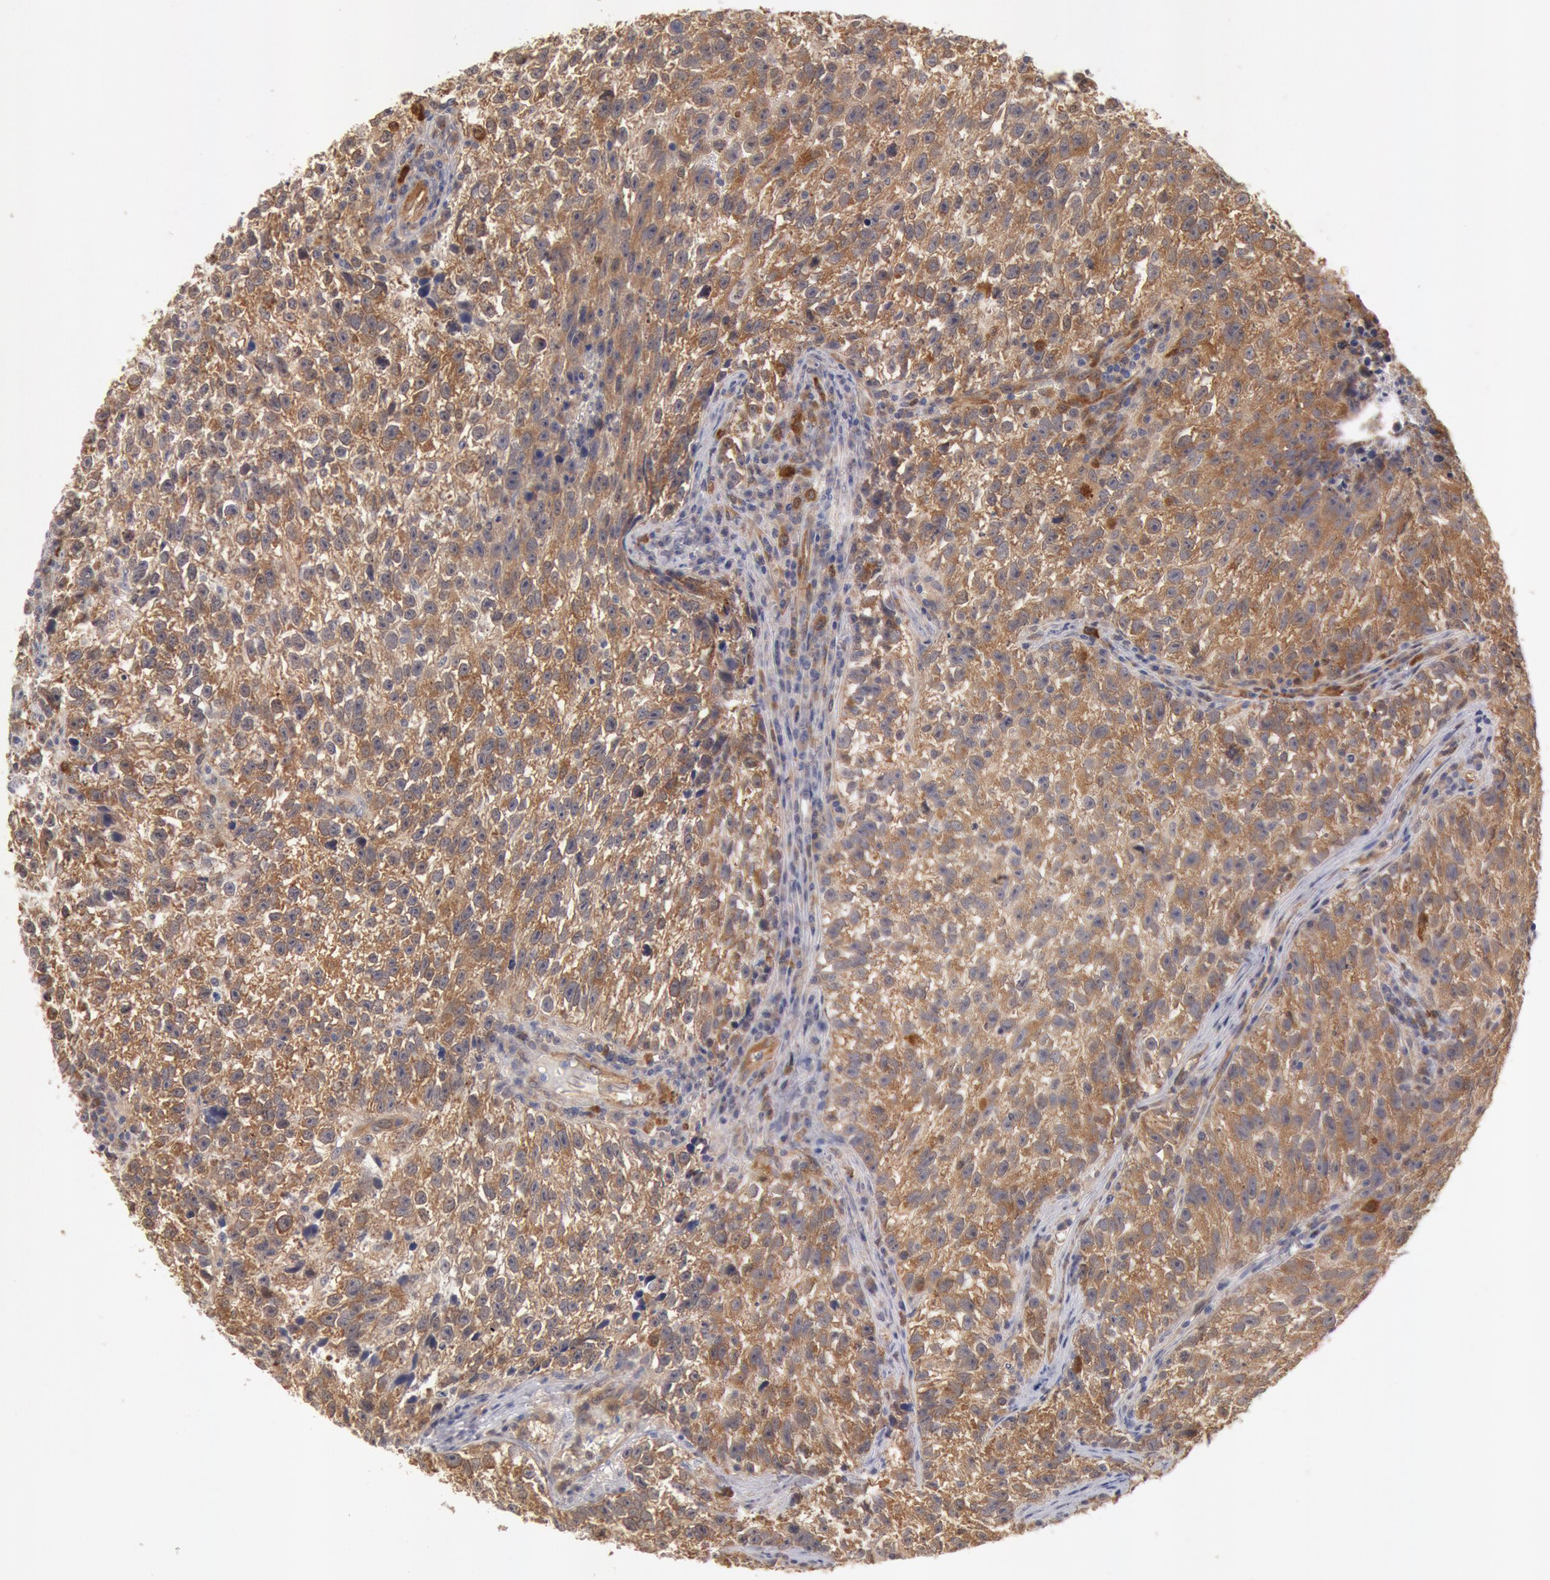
{"staining": {"intensity": "moderate", "quantity": ">75%", "location": "cytoplasmic/membranous"}, "tissue": "testis cancer", "cell_type": "Tumor cells", "image_type": "cancer", "snomed": [{"axis": "morphology", "description": "Seminoma, NOS"}, {"axis": "topography", "description": "Testis"}], "caption": "IHC (DAB) staining of testis seminoma reveals moderate cytoplasmic/membranous protein staining in approximately >75% of tumor cells.", "gene": "DNAJA1", "patient": {"sex": "male", "age": 38}}